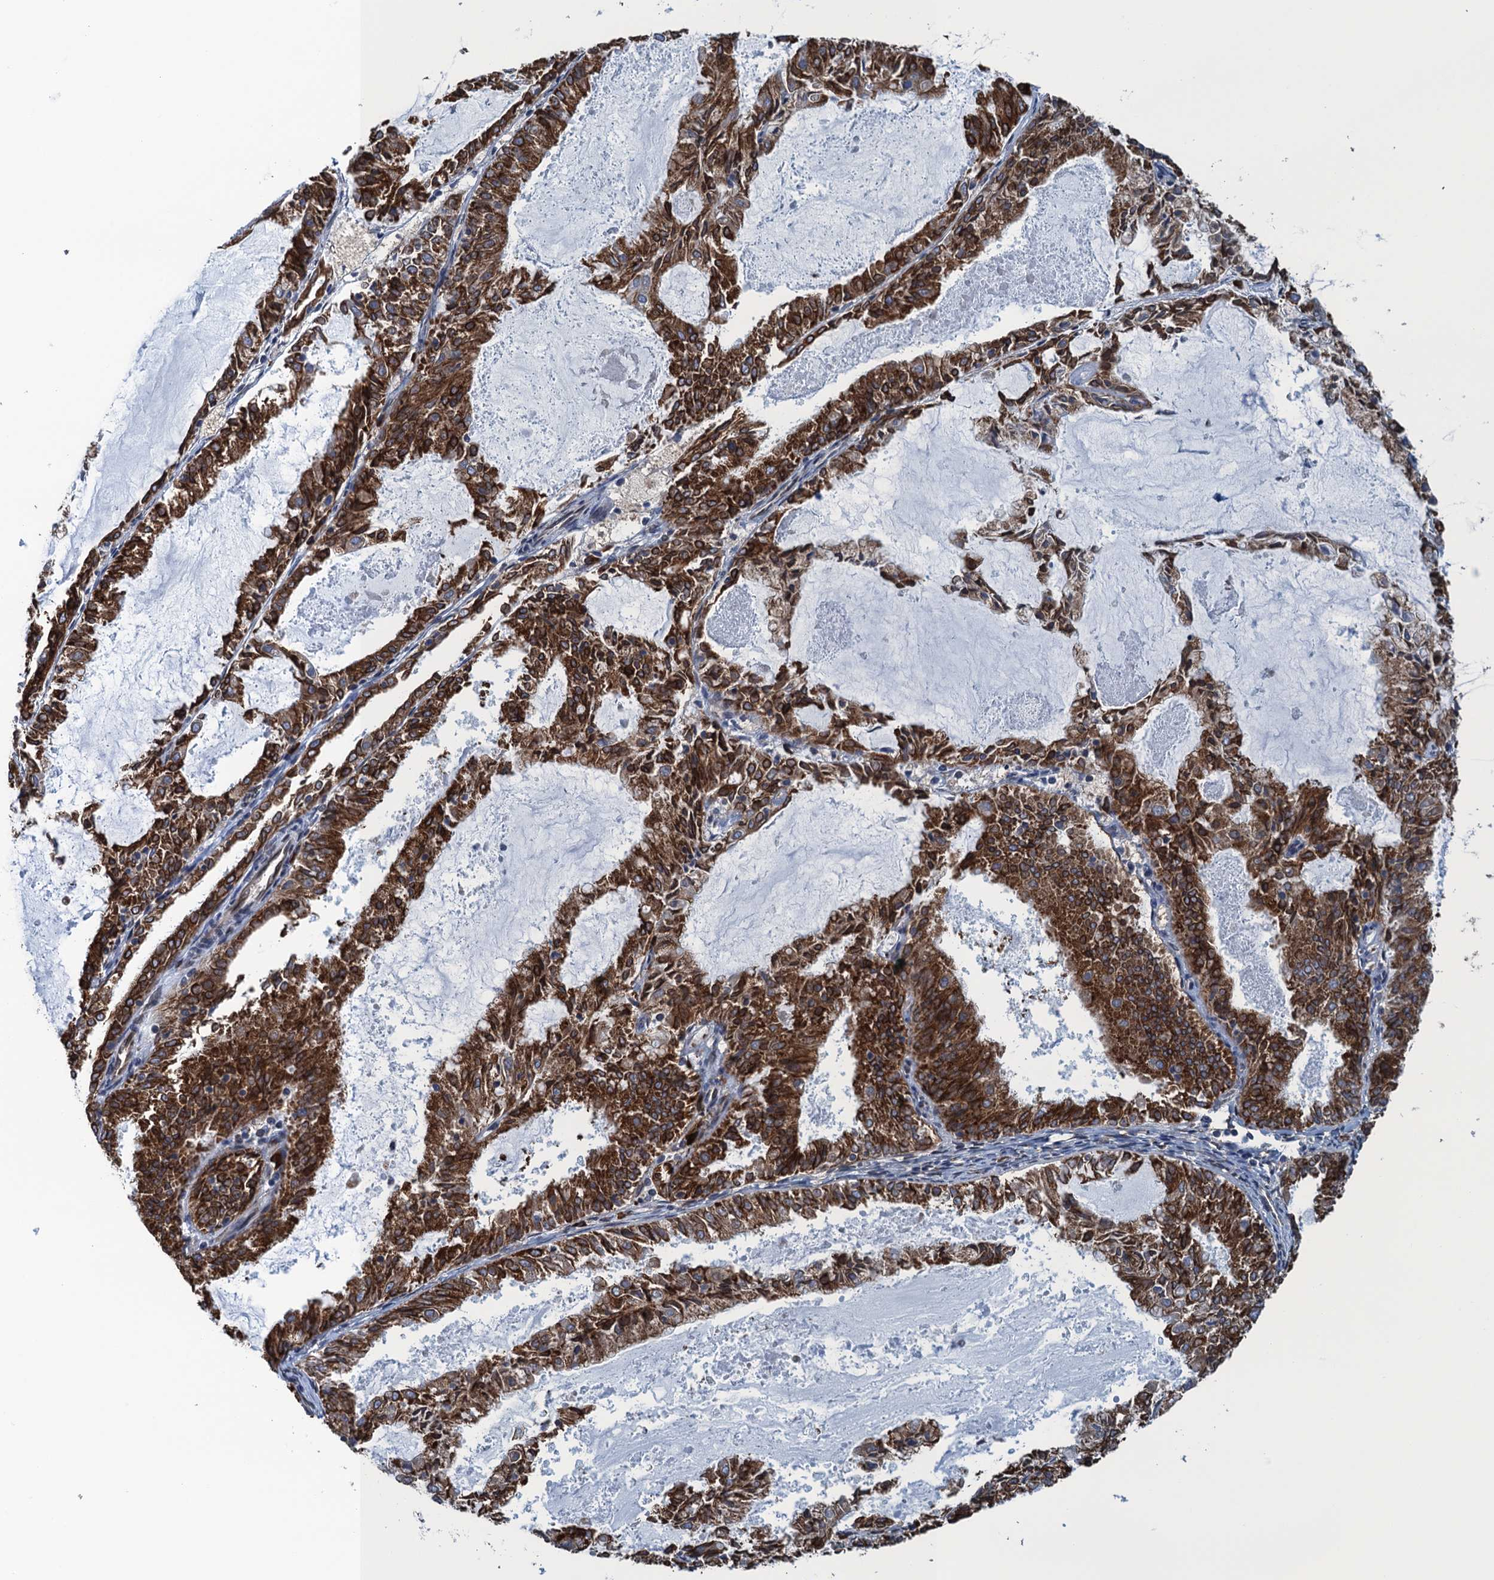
{"staining": {"intensity": "strong", "quantity": ">75%", "location": "cytoplasmic/membranous"}, "tissue": "endometrial cancer", "cell_type": "Tumor cells", "image_type": "cancer", "snomed": [{"axis": "morphology", "description": "Adenocarcinoma, NOS"}, {"axis": "topography", "description": "Endometrium"}], "caption": "IHC (DAB) staining of adenocarcinoma (endometrial) demonstrates strong cytoplasmic/membranous protein expression in approximately >75% of tumor cells. (IHC, brightfield microscopy, high magnification).", "gene": "TMEM205", "patient": {"sex": "female", "age": 57}}